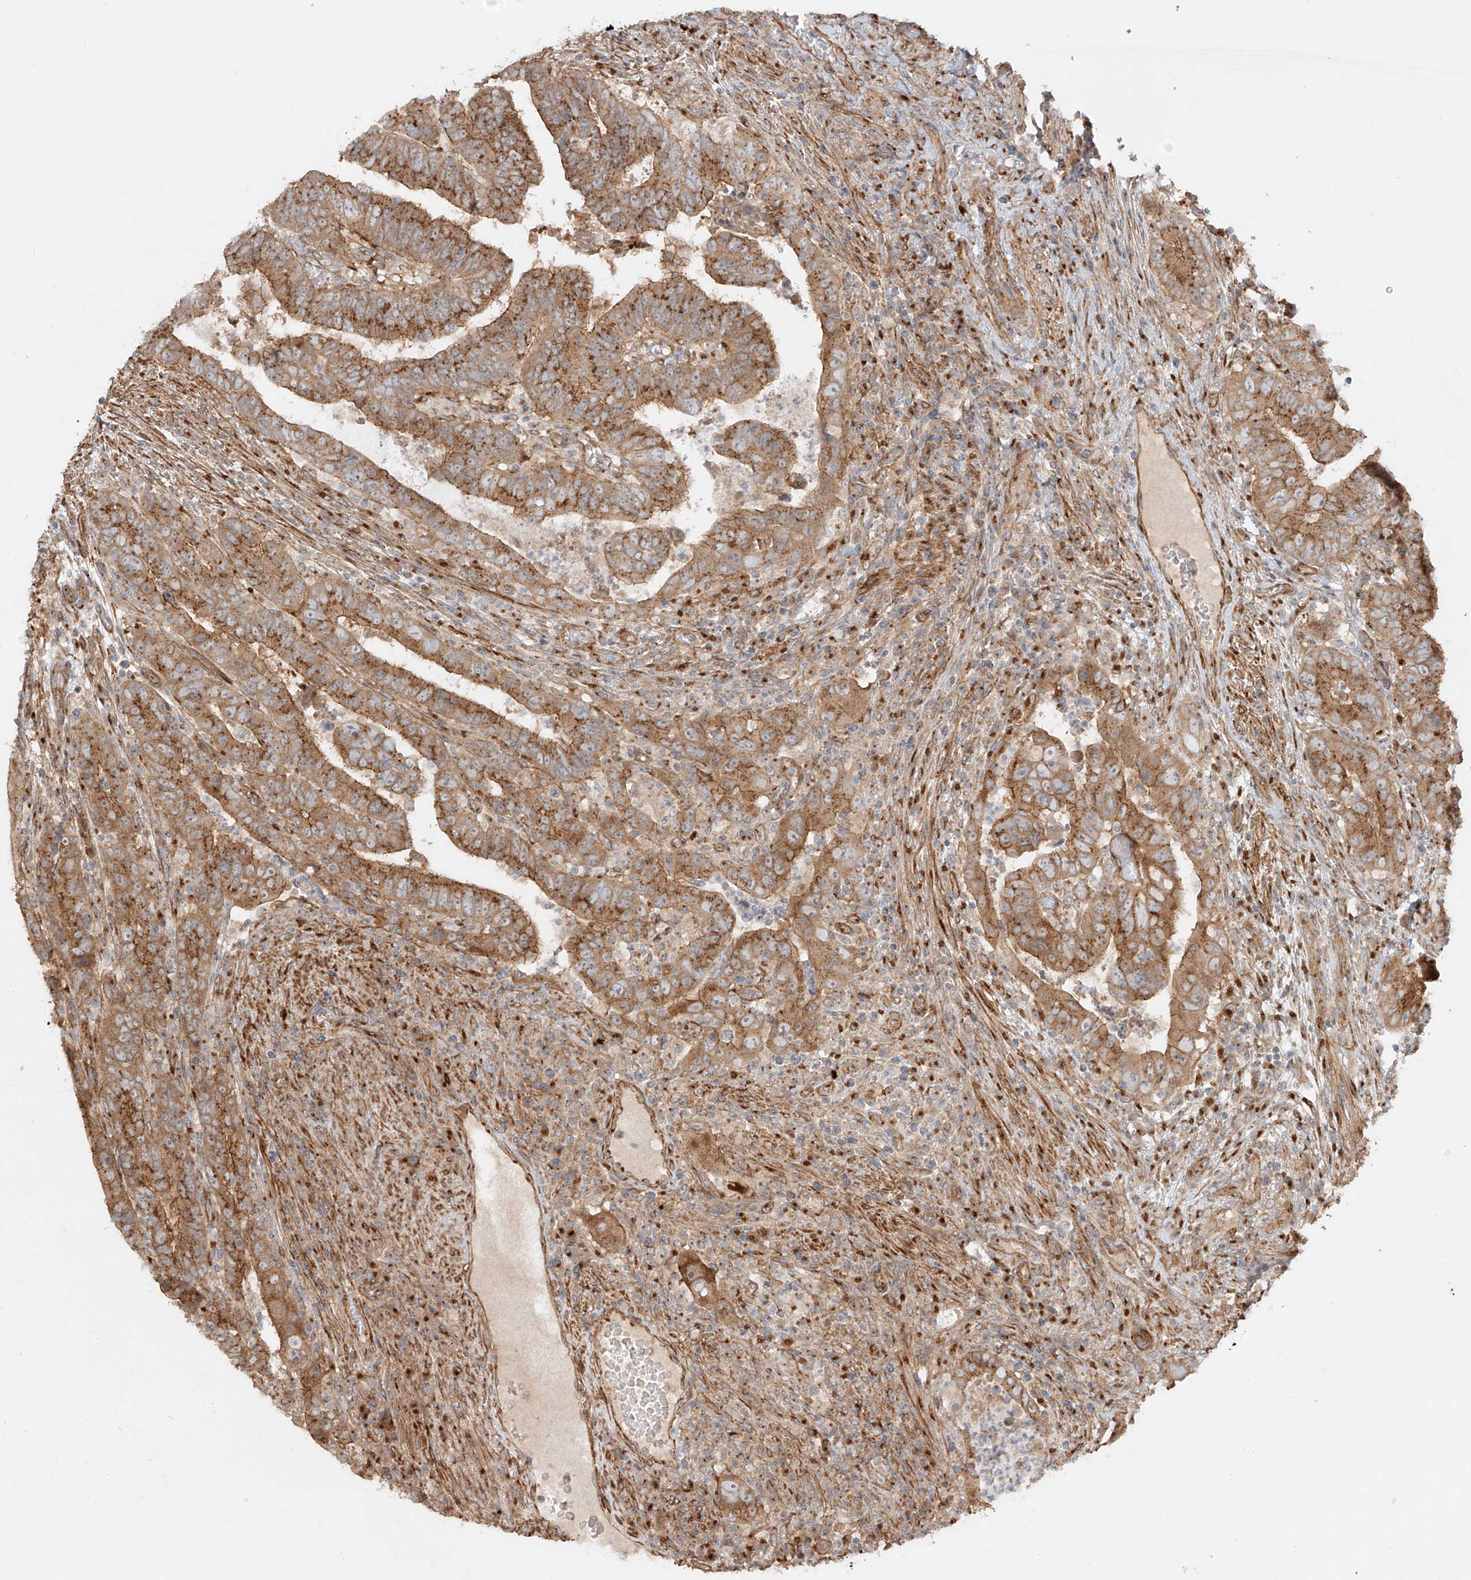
{"staining": {"intensity": "moderate", "quantity": ">75%", "location": "cytoplasmic/membranous"}, "tissue": "colorectal cancer", "cell_type": "Tumor cells", "image_type": "cancer", "snomed": [{"axis": "morphology", "description": "Normal tissue, NOS"}, {"axis": "morphology", "description": "Adenocarcinoma, NOS"}, {"axis": "topography", "description": "Rectum"}], "caption": "Immunohistochemical staining of colorectal adenocarcinoma displays medium levels of moderate cytoplasmic/membranous protein staining in approximately >75% of tumor cells.", "gene": "ZNF287", "patient": {"sex": "female", "age": 65}}